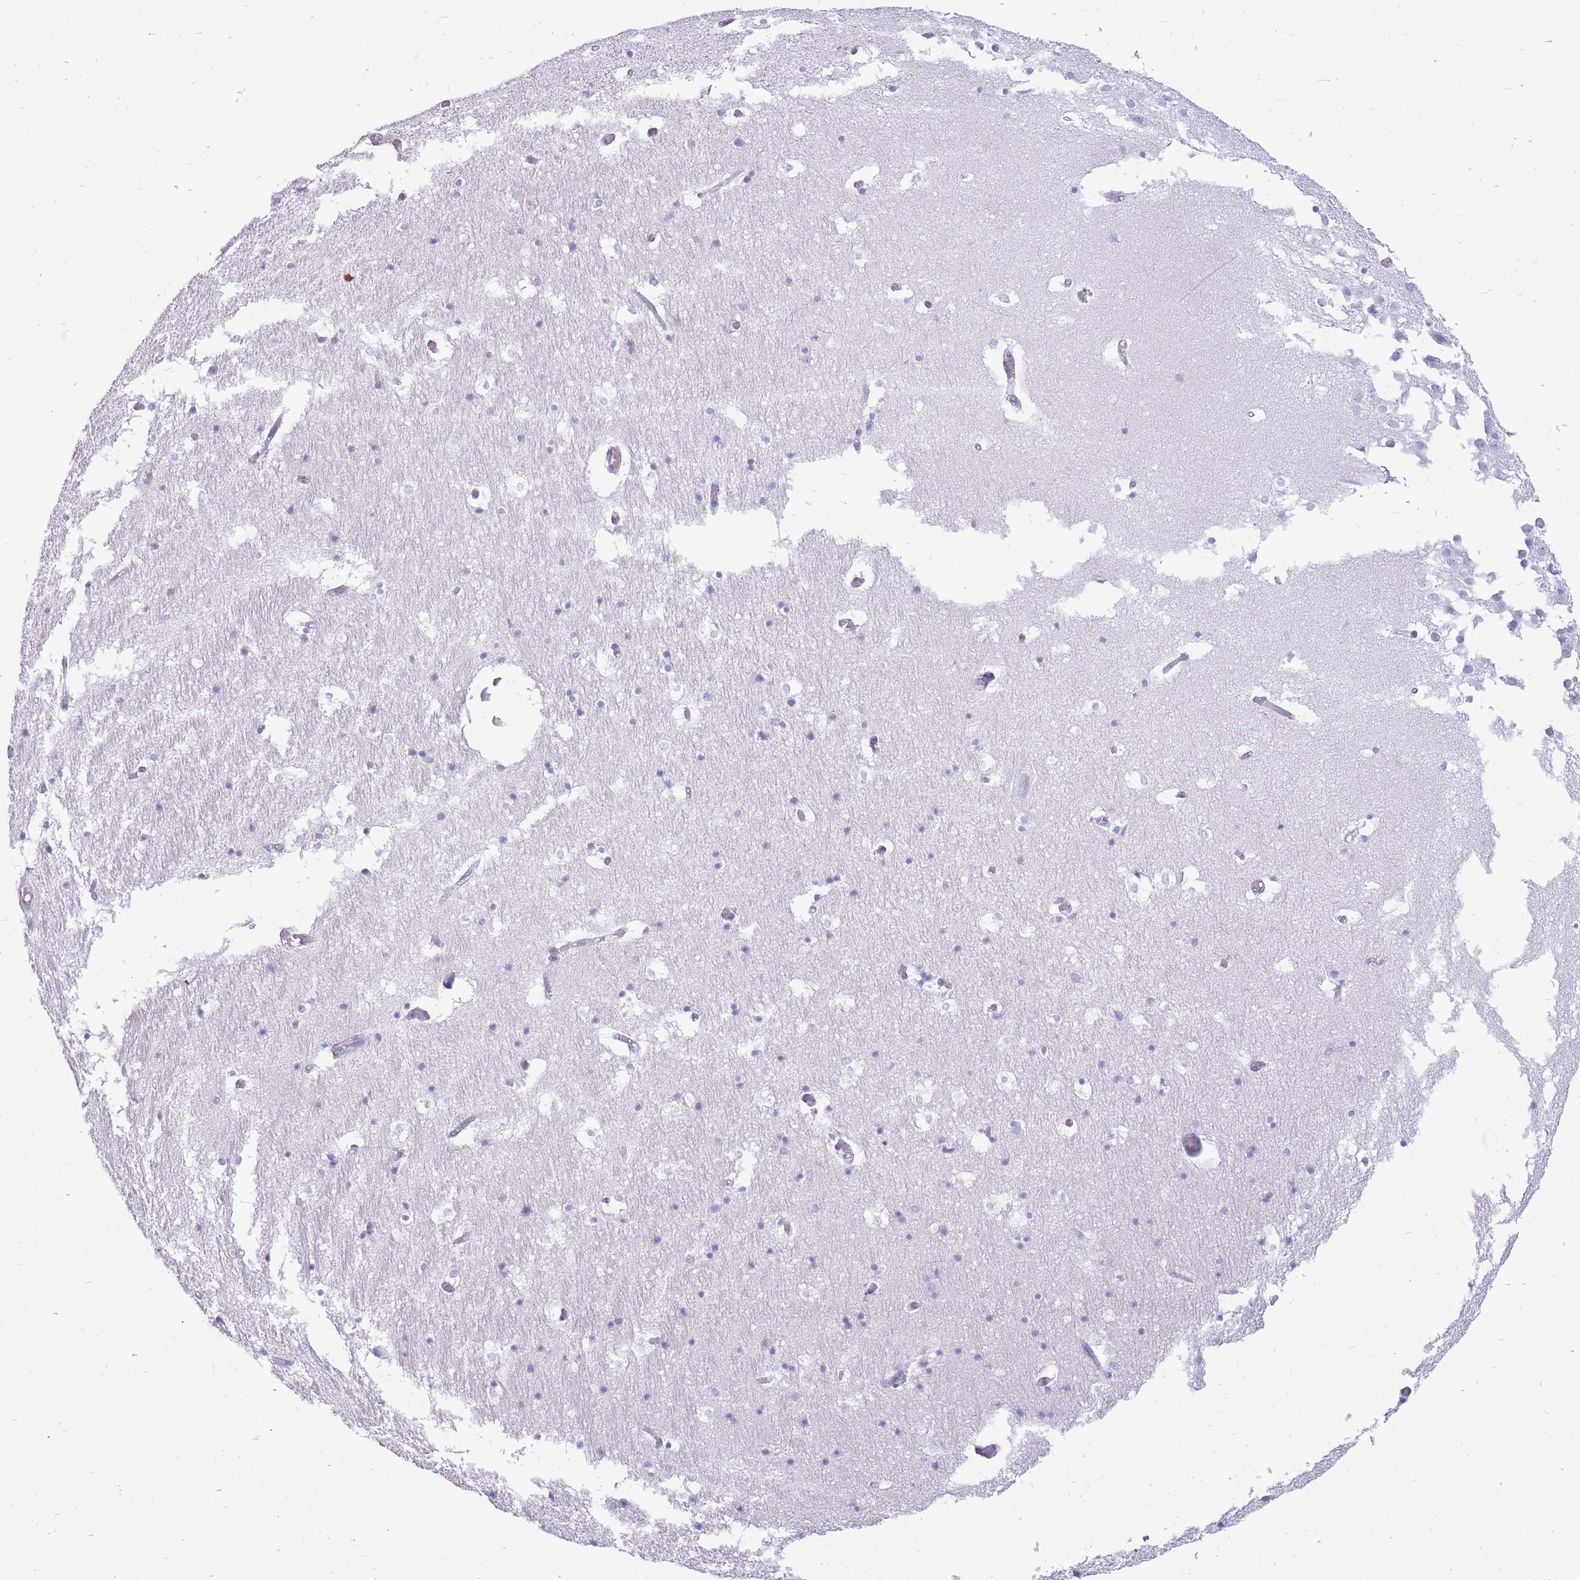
{"staining": {"intensity": "negative", "quantity": "none", "location": "none"}, "tissue": "hippocampus", "cell_type": "Glial cells", "image_type": "normal", "snomed": [{"axis": "morphology", "description": "Normal tissue, NOS"}, {"axis": "topography", "description": "Hippocampus"}], "caption": "Immunohistochemical staining of benign hippocampus reveals no significant staining in glial cells. Nuclei are stained in blue.", "gene": "CYP21A2", "patient": {"sex": "female", "age": 52}}